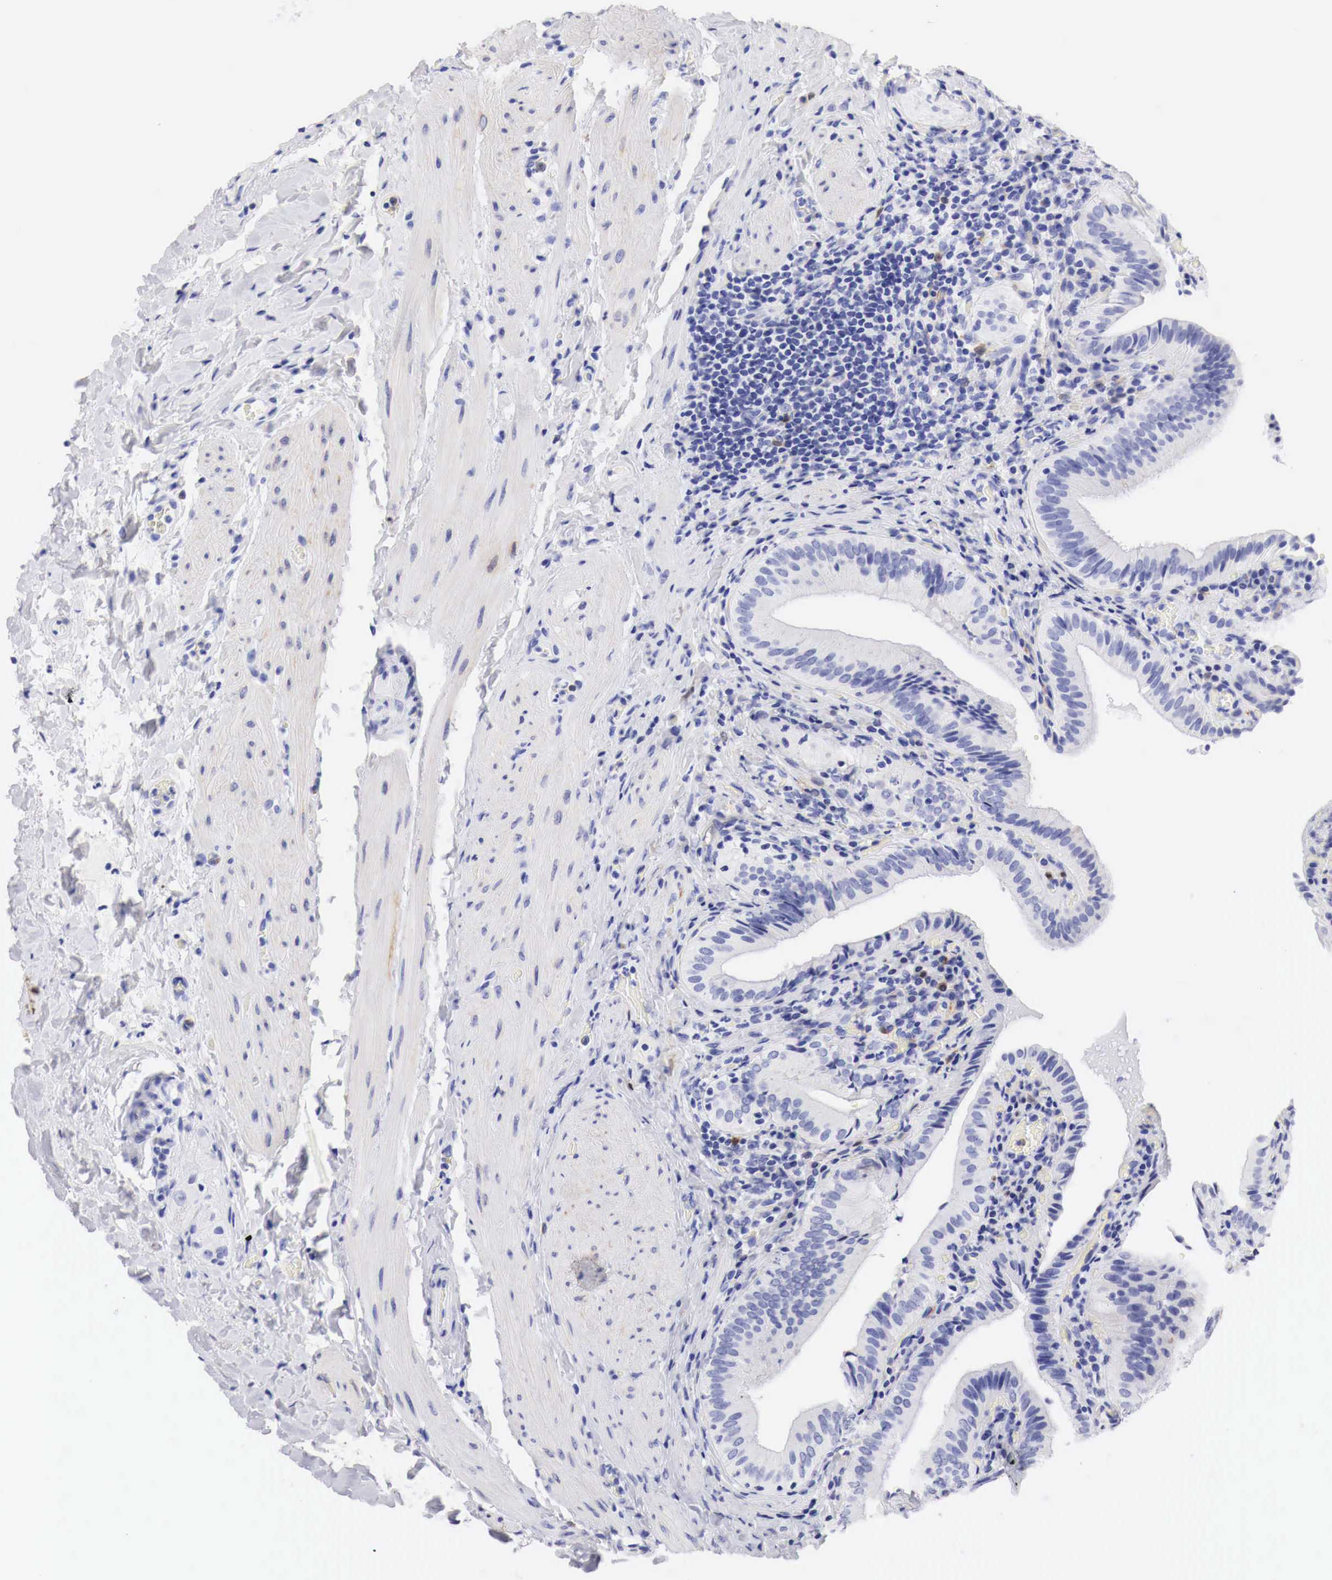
{"staining": {"intensity": "negative", "quantity": "none", "location": "none"}, "tissue": "gallbladder", "cell_type": "Glandular cells", "image_type": "normal", "snomed": [{"axis": "morphology", "description": "Normal tissue, NOS"}, {"axis": "topography", "description": "Gallbladder"}], "caption": "High power microscopy image of an IHC photomicrograph of benign gallbladder, revealing no significant expression in glandular cells.", "gene": "CDKN2A", "patient": {"sex": "female", "age": 76}}